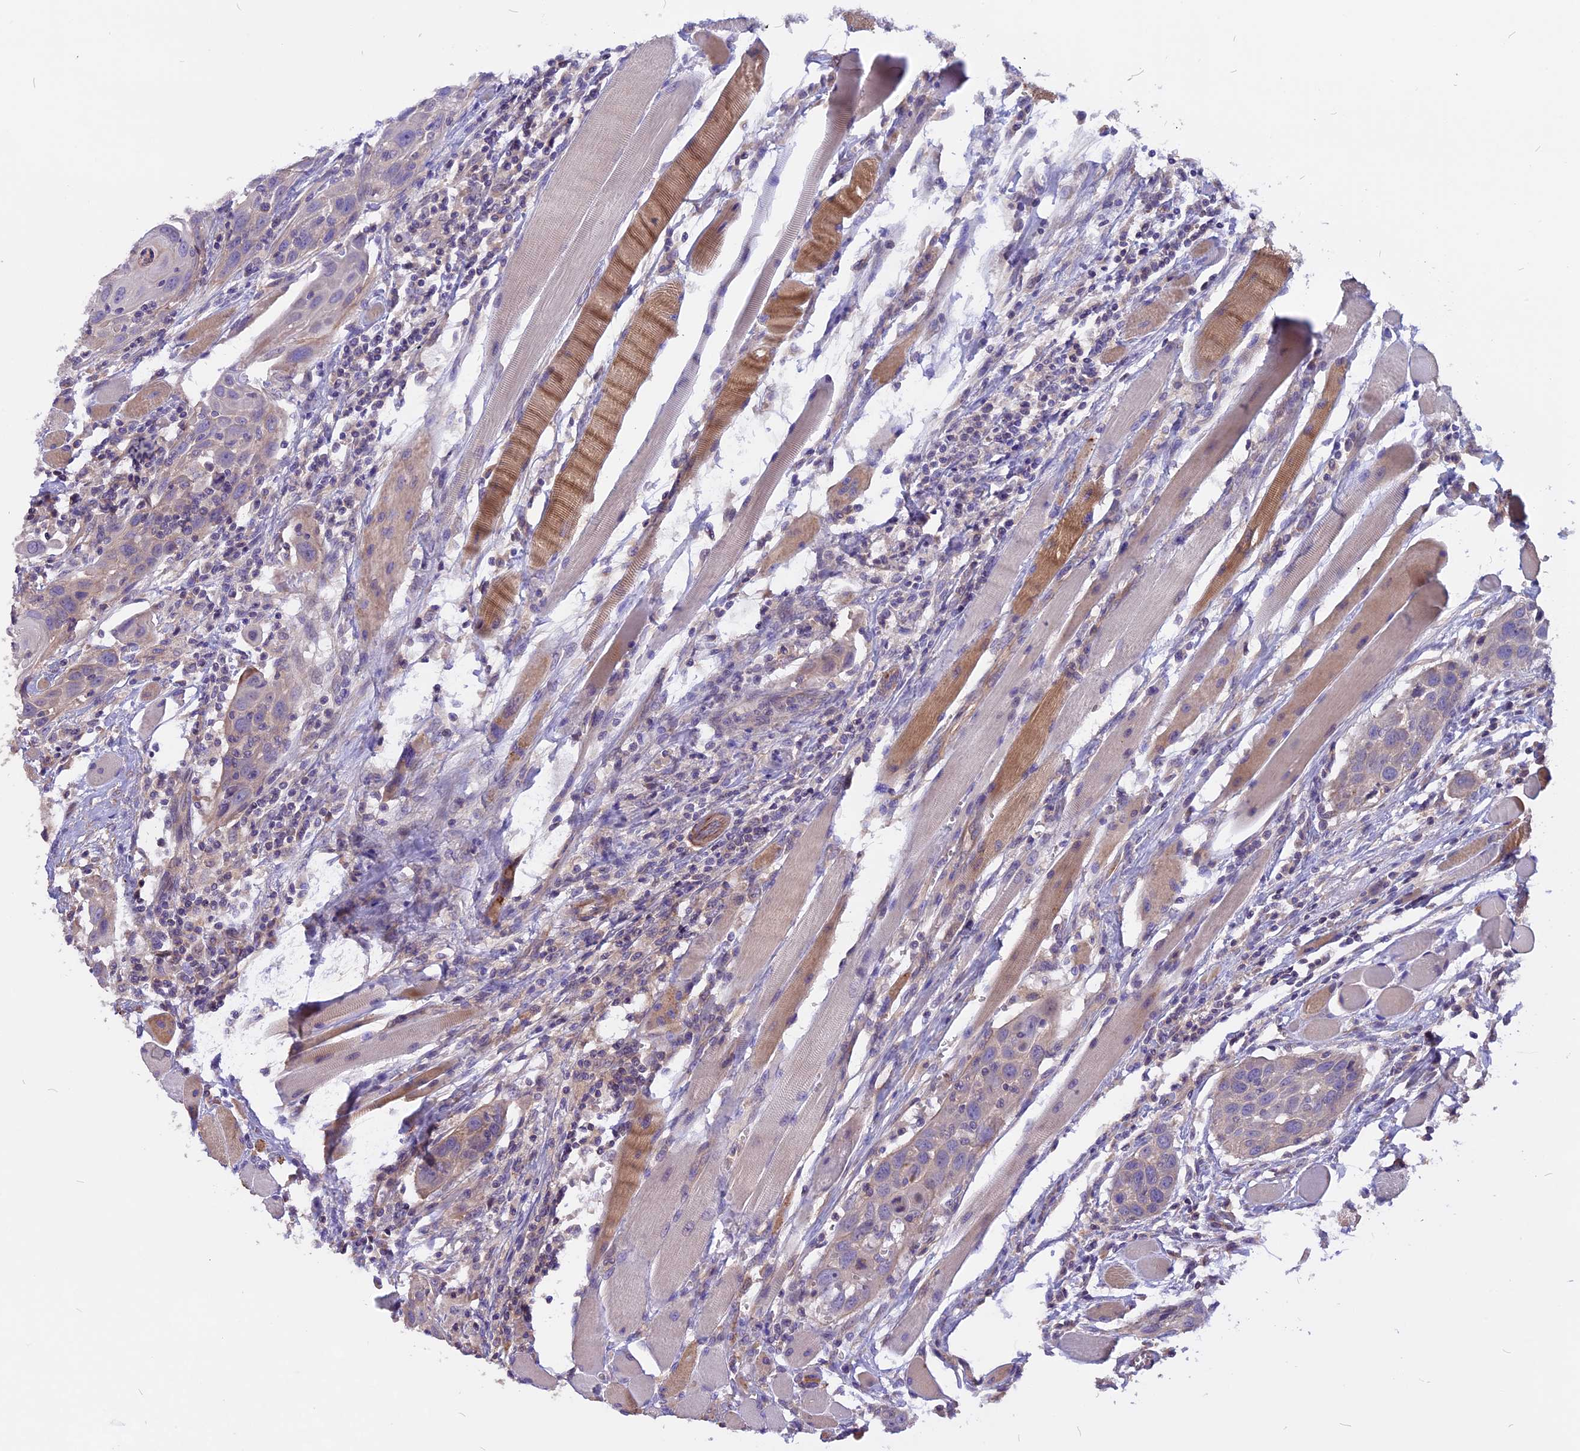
{"staining": {"intensity": "weak", "quantity": "<25%", "location": "cytoplasmic/membranous"}, "tissue": "head and neck cancer", "cell_type": "Tumor cells", "image_type": "cancer", "snomed": [{"axis": "morphology", "description": "Squamous cell carcinoma, NOS"}, {"axis": "topography", "description": "Oral tissue"}, {"axis": "topography", "description": "Head-Neck"}], "caption": "Tumor cells are negative for brown protein staining in head and neck cancer.", "gene": "ANO3", "patient": {"sex": "female", "age": 50}}